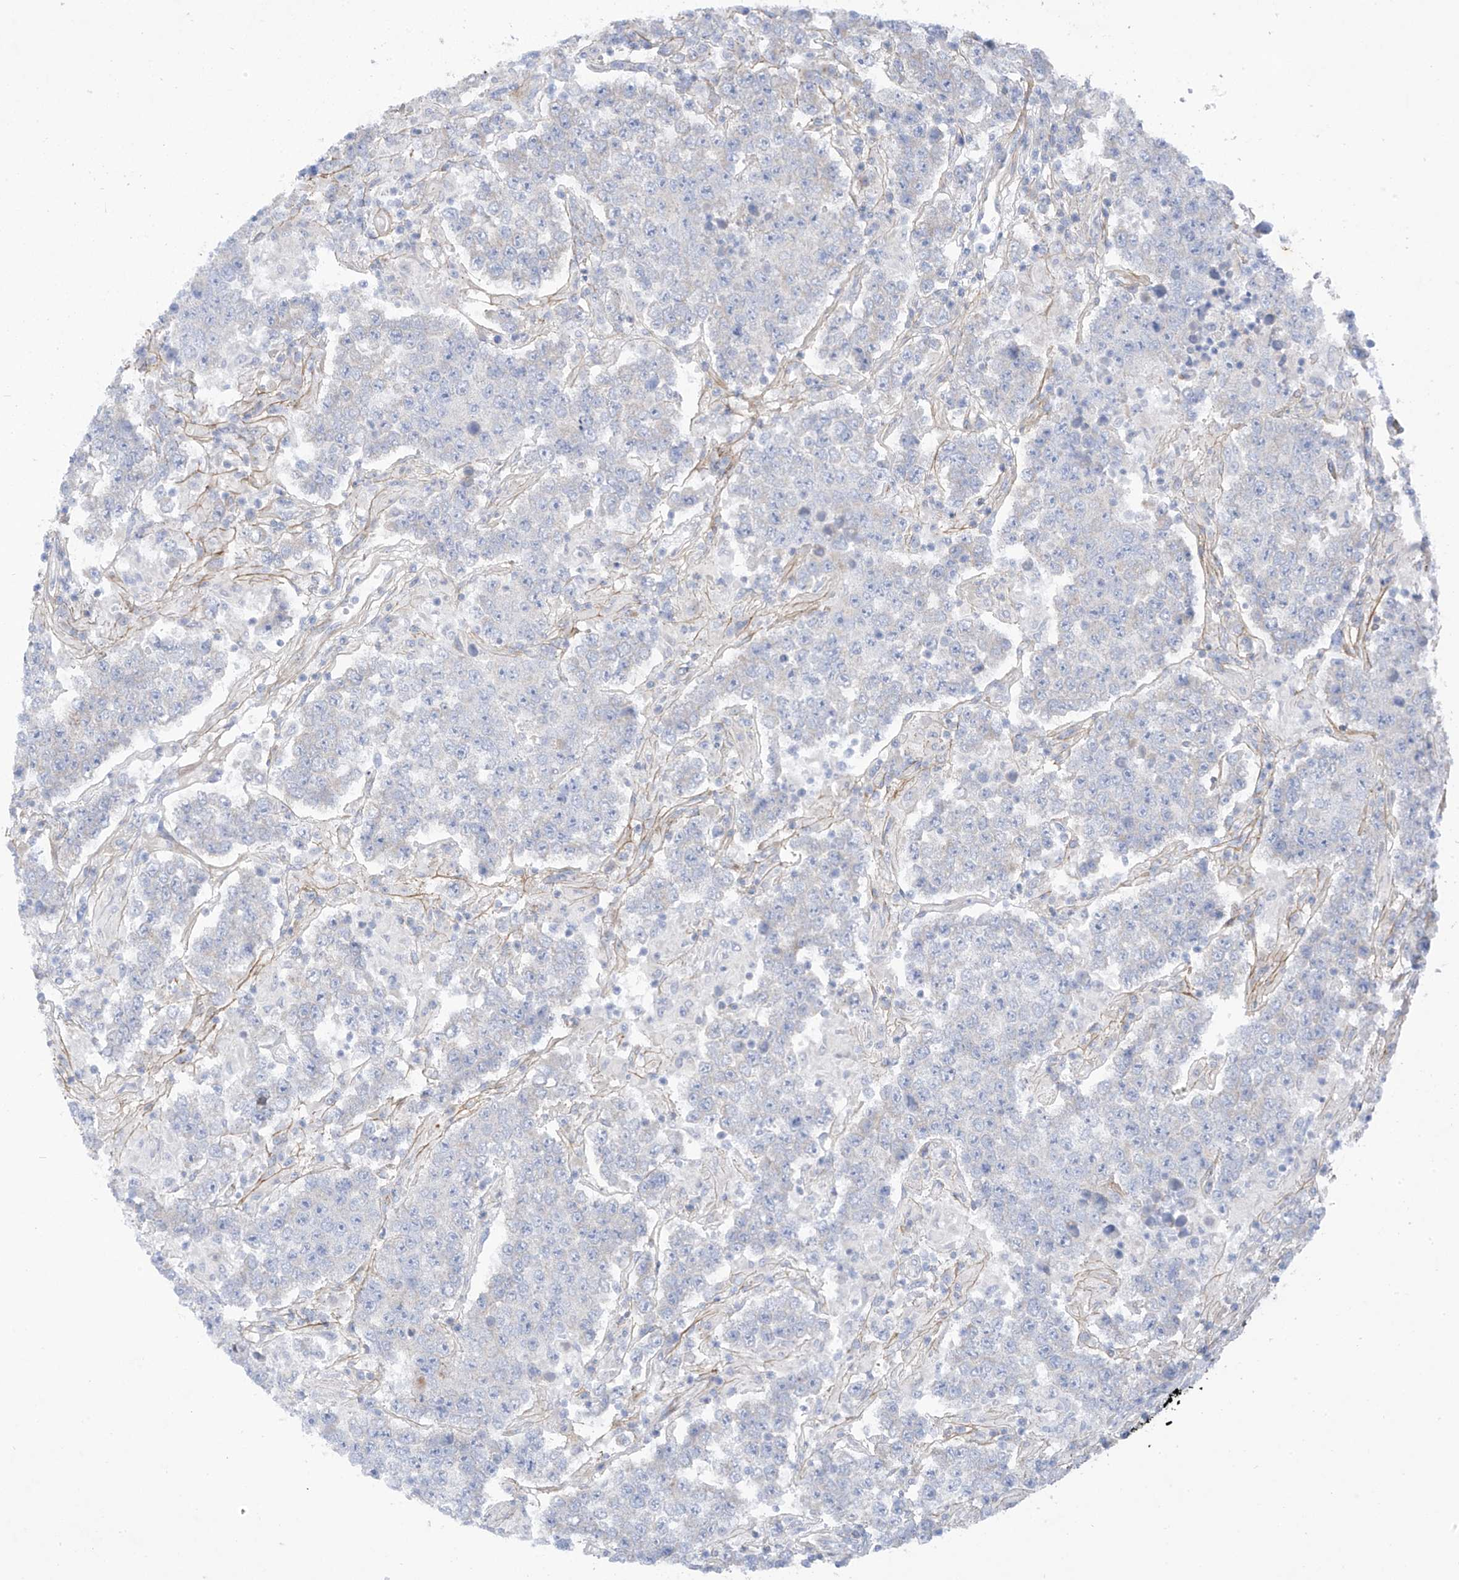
{"staining": {"intensity": "negative", "quantity": "none", "location": "none"}, "tissue": "testis cancer", "cell_type": "Tumor cells", "image_type": "cancer", "snomed": [{"axis": "morphology", "description": "Normal tissue, NOS"}, {"axis": "morphology", "description": "Urothelial carcinoma, High grade"}, {"axis": "morphology", "description": "Seminoma, NOS"}, {"axis": "morphology", "description": "Carcinoma, Embryonal, NOS"}, {"axis": "topography", "description": "Urinary bladder"}, {"axis": "topography", "description": "Testis"}], "caption": "This is a micrograph of IHC staining of testis cancer, which shows no positivity in tumor cells. (Stains: DAB (3,3'-diaminobenzidine) immunohistochemistry (IHC) with hematoxylin counter stain, Microscopy: brightfield microscopy at high magnification).", "gene": "TRMT2B", "patient": {"sex": "male", "age": 41}}